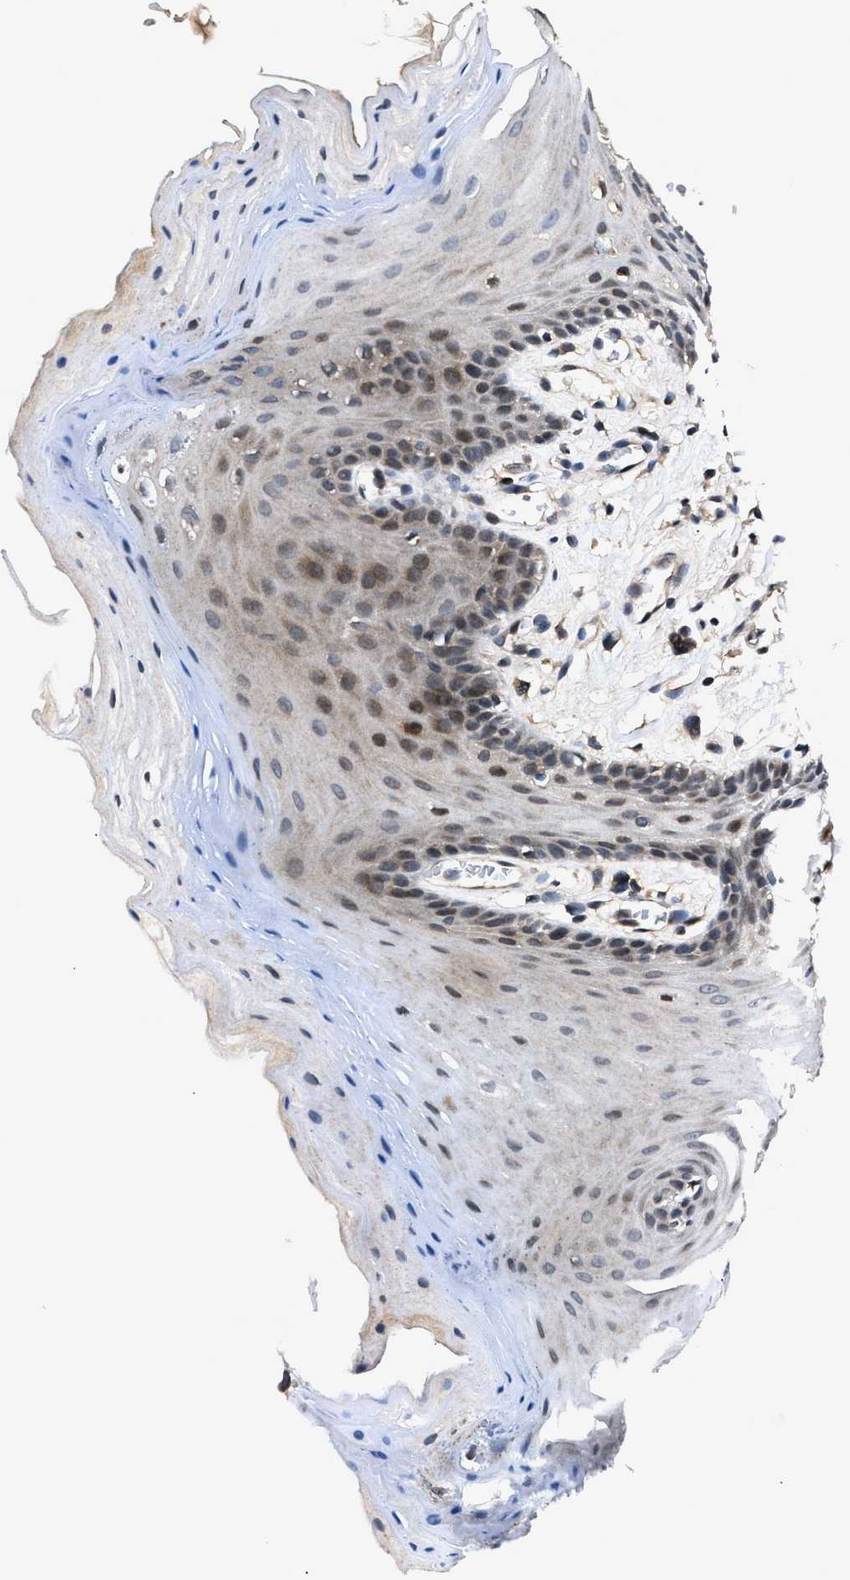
{"staining": {"intensity": "weak", "quantity": "25%-75%", "location": "cytoplasmic/membranous,nuclear"}, "tissue": "oral mucosa", "cell_type": "Squamous epithelial cells", "image_type": "normal", "snomed": [{"axis": "morphology", "description": "Normal tissue, NOS"}, {"axis": "morphology", "description": "Squamous cell carcinoma, NOS"}, {"axis": "topography", "description": "Oral tissue"}, {"axis": "topography", "description": "Head-Neck"}], "caption": "About 25%-75% of squamous epithelial cells in normal human oral mucosa reveal weak cytoplasmic/membranous,nuclear protein expression as visualized by brown immunohistochemical staining.", "gene": "TNRC18", "patient": {"sex": "male", "age": 71}}